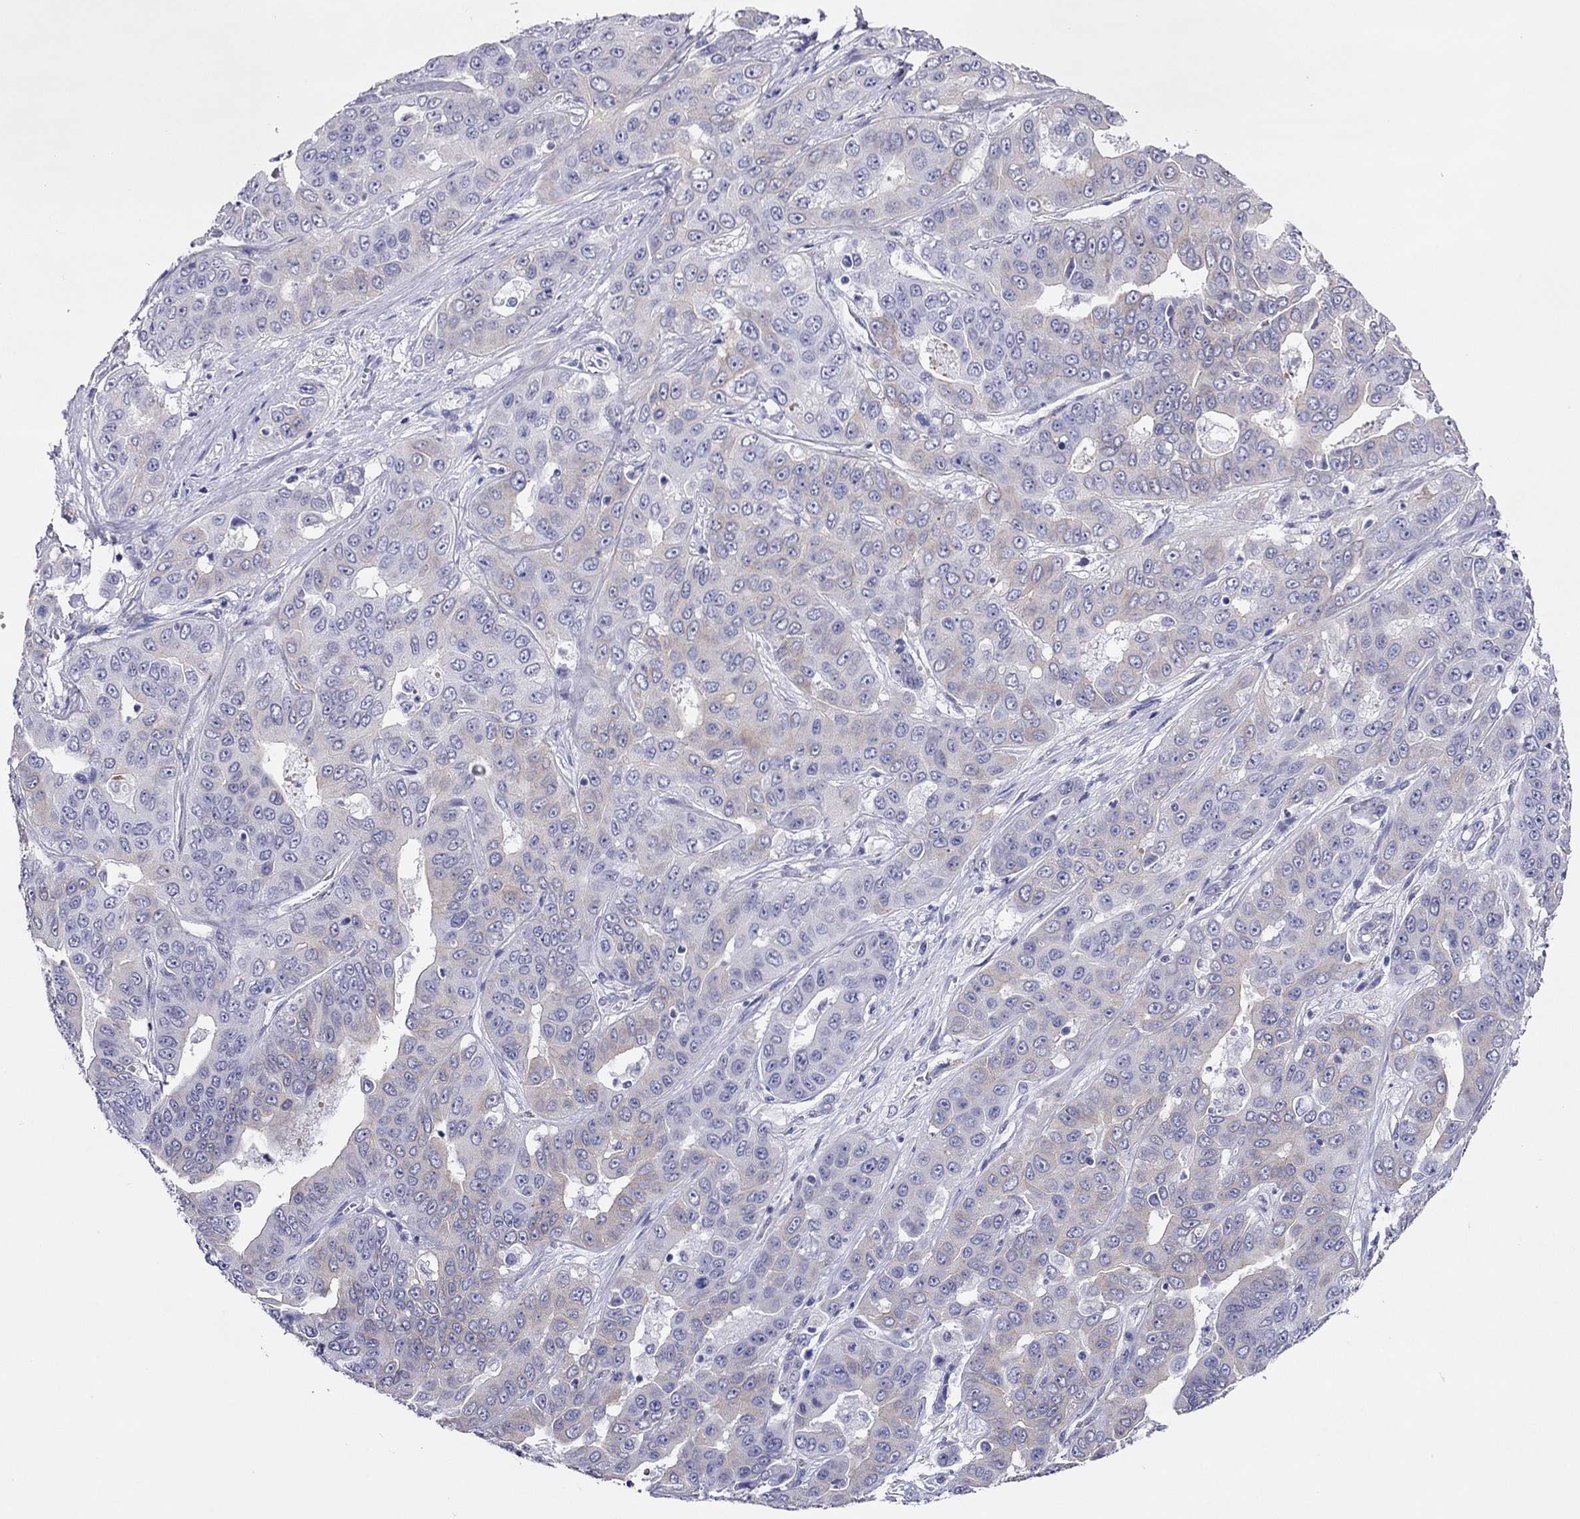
{"staining": {"intensity": "weak", "quantity": "25%-75%", "location": "cytoplasmic/membranous"}, "tissue": "liver cancer", "cell_type": "Tumor cells", "image_type": "cancer", "snomed": [{"axis": "morphology", "description": "Cholangiocarcinoma"}, {"axis": "topography", "description": "Liver"}], "caption": "This micrograph displays IHC staining of liver cholangiocarcinoma, with low weak cytoplasmic/membranous expression in about 25%-75% of tumor cells.", "gene": "MYMX", "patient": {"sex": "female", "age": 52}}